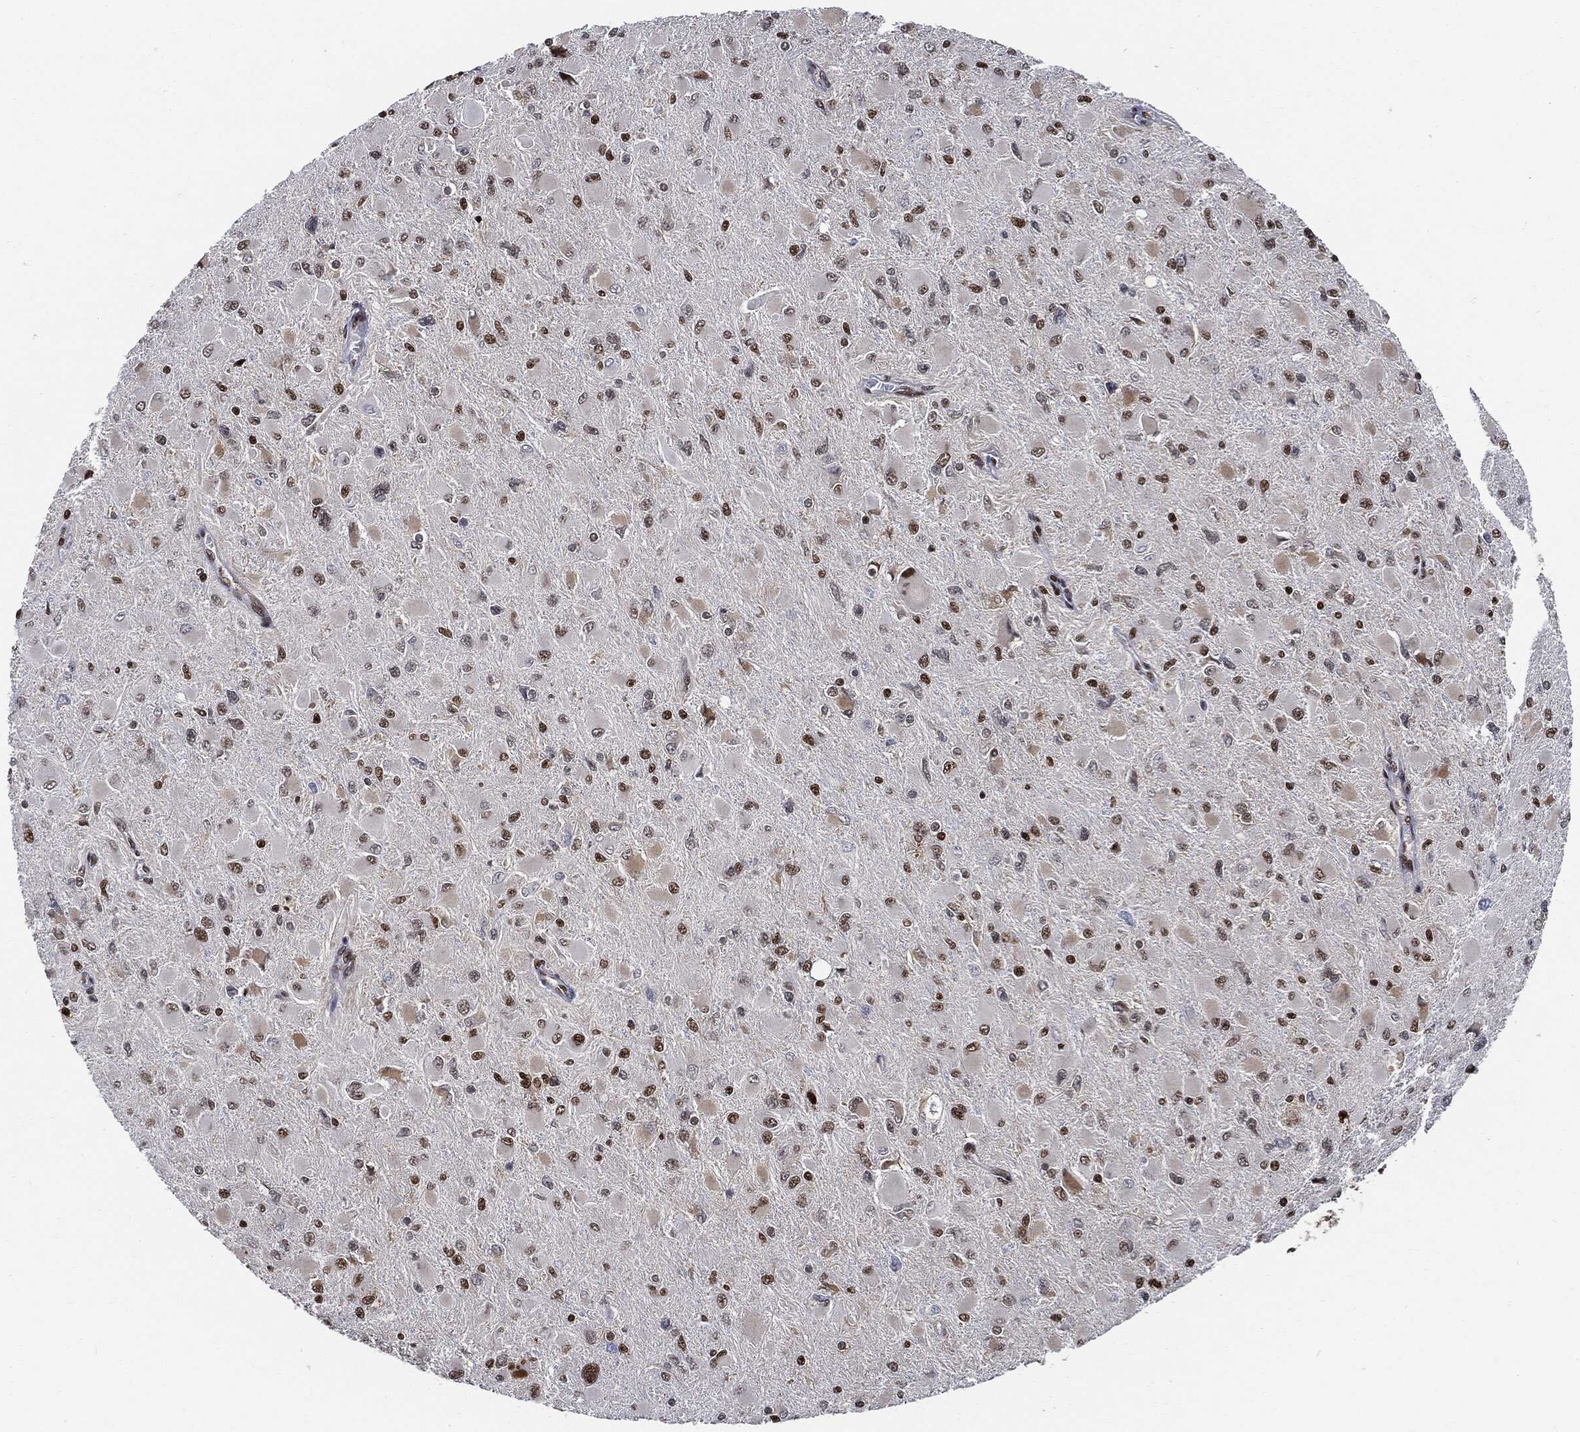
{"staining": {"intensity": "strong", "quantity": ">75%", "location": "nuclear"}, "tissue": "glioma", "cell_type": "Tumor cells", "image_type": "cancer", "snomed": [{"axis": "morphology", "description": "Glioma, malignant, High grade"}, {"axis": "topography", "description": "Cerebral cortex"}], "caption": "Protein expression analysis of malignant high-grade glioma shows strong nuclear expression in approximately >75% of tumor cells. The staining was performed using DAB (3,3'-diaminobenzidine) to visualize the protein expression in brown, while the nuclei were stained in blue with hematoxylin (Magnification: 20x).", "gene": "PCNA", "patient": {"sex": "female", "age": 36}}